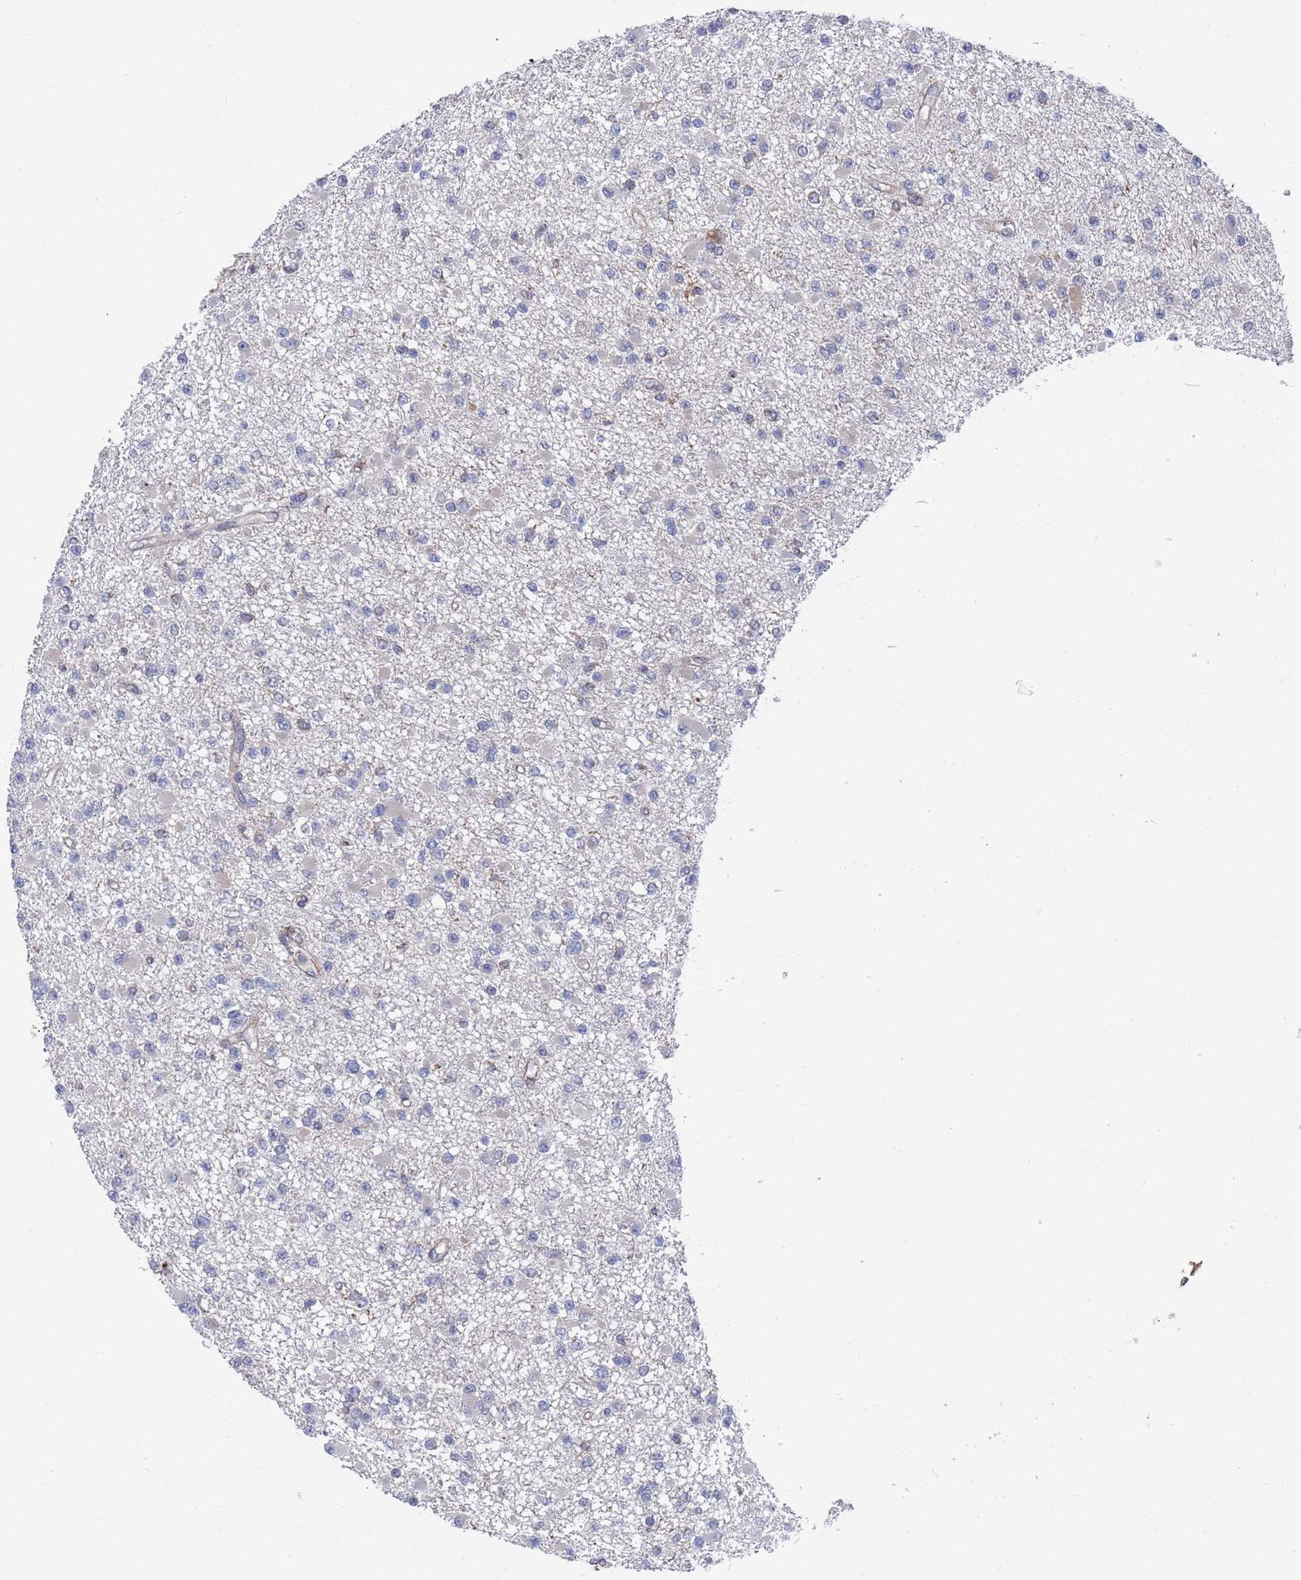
{"staining": {"intensity": "negative", "quantity": "none", "location": "none"}, "tissue": "glioma", "cell_type": "Tumor cells", "image_type": "cancer", "snomed": [{"axis": "morphology", "description": "Glioma, malignant, Low grade"}, {"axis": "topography", "description": "Brain"}], "caption": "The immunohistochemistry micrograph has no significant staining in tumor cells of malignant glioma (low-grade) tissue.", "gene": "GID8", "patient": {"sex": "female", "age": 22}}